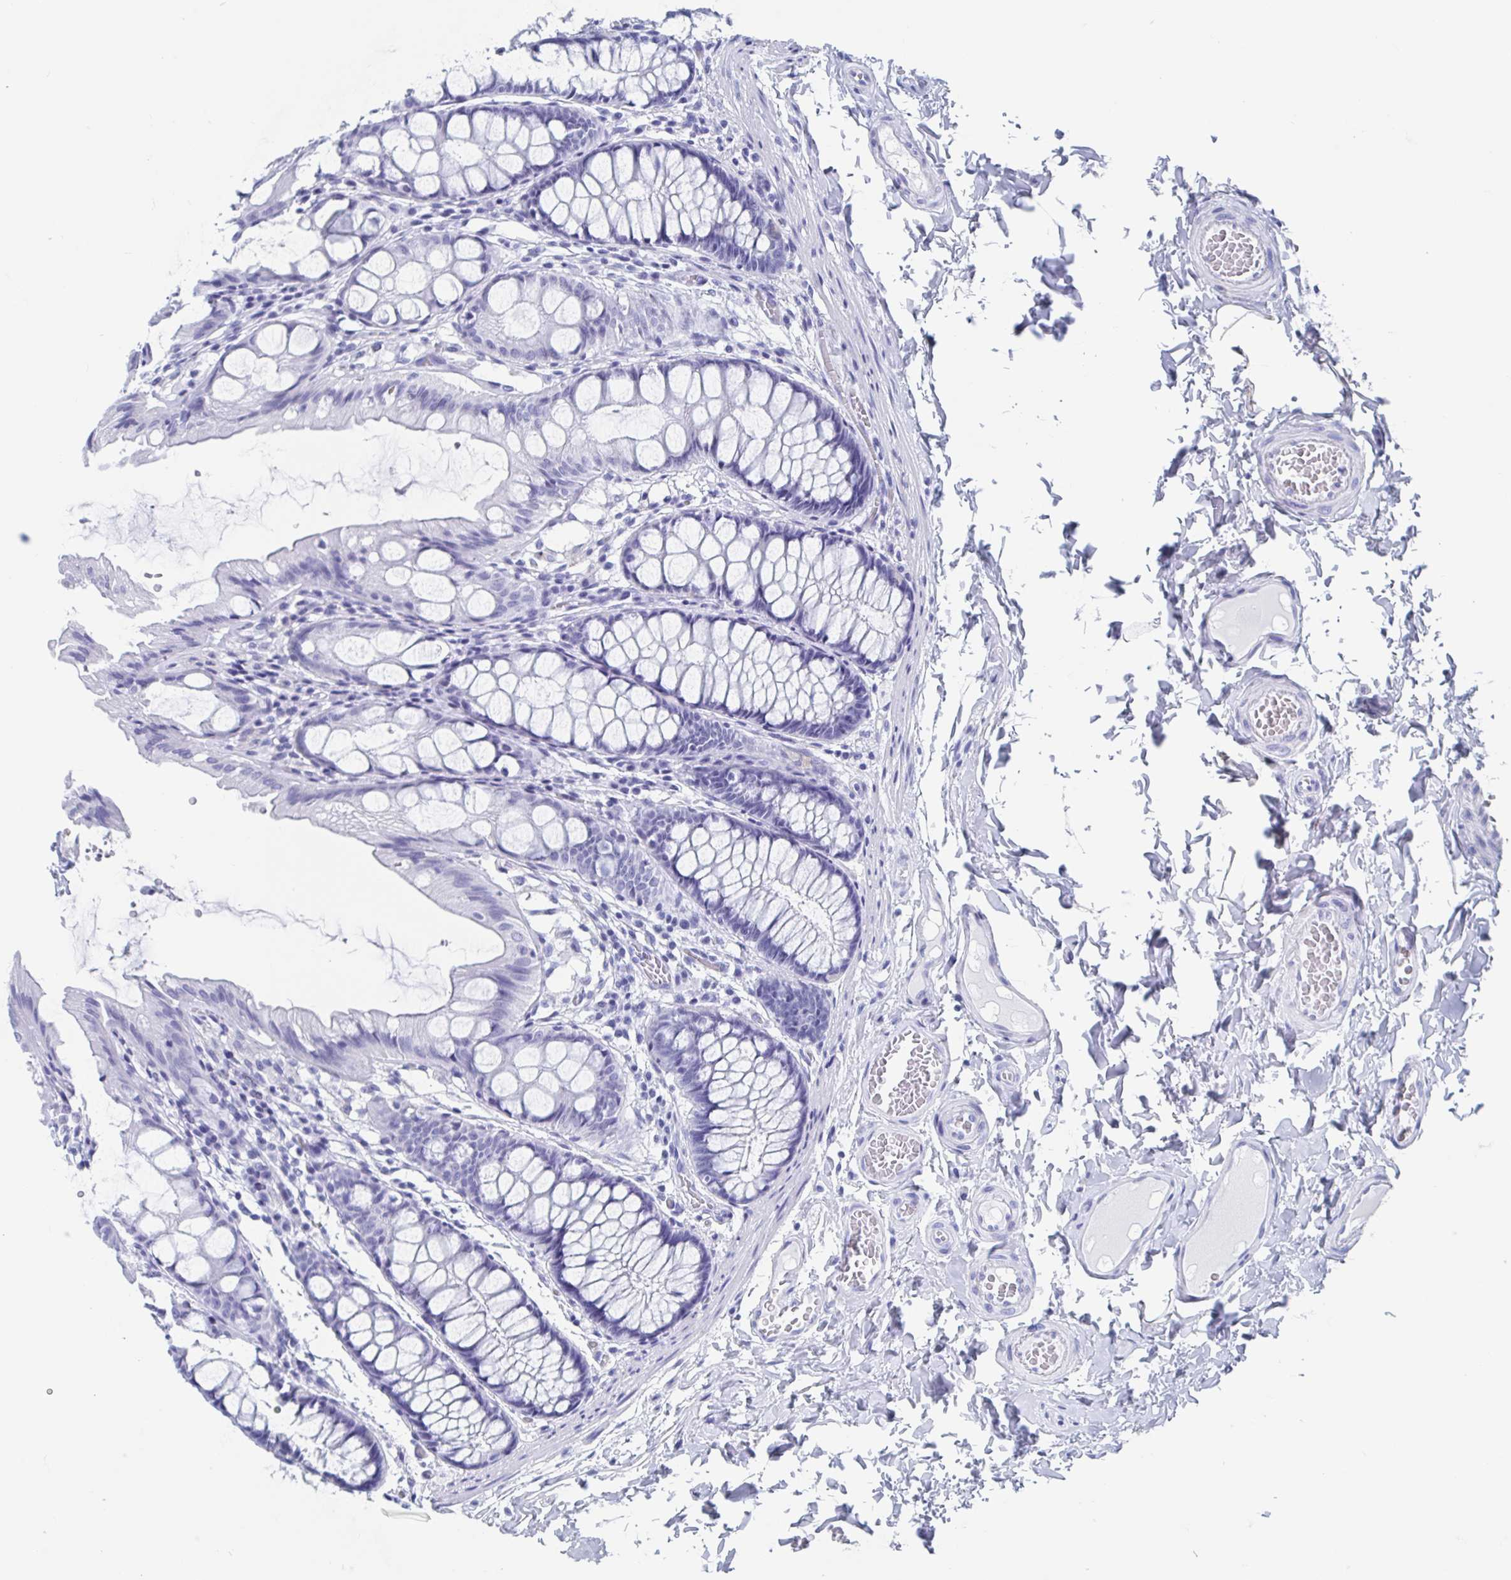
{"staining": {"intensity": "negative", "quantity": "none", "location": "none"}, "tissue": "colon", "cell_type": "Endothelial cells", "image_type": "normal", "snomed": [{"axis": "morphology", "description": "Normal tissue, NOS"}, {"axis": "topography", "description": "Colon"}], "caption": "High power microscopy micrograph of an IHC micrograph of unremarkable colon, revealing no significant positivity in endothelial cells. (Brightfield microscopy of DAB immunohistochemistry at high magnification).", "gene": "HDGFL1", "patient": {"sex": "male", "age": 47}}